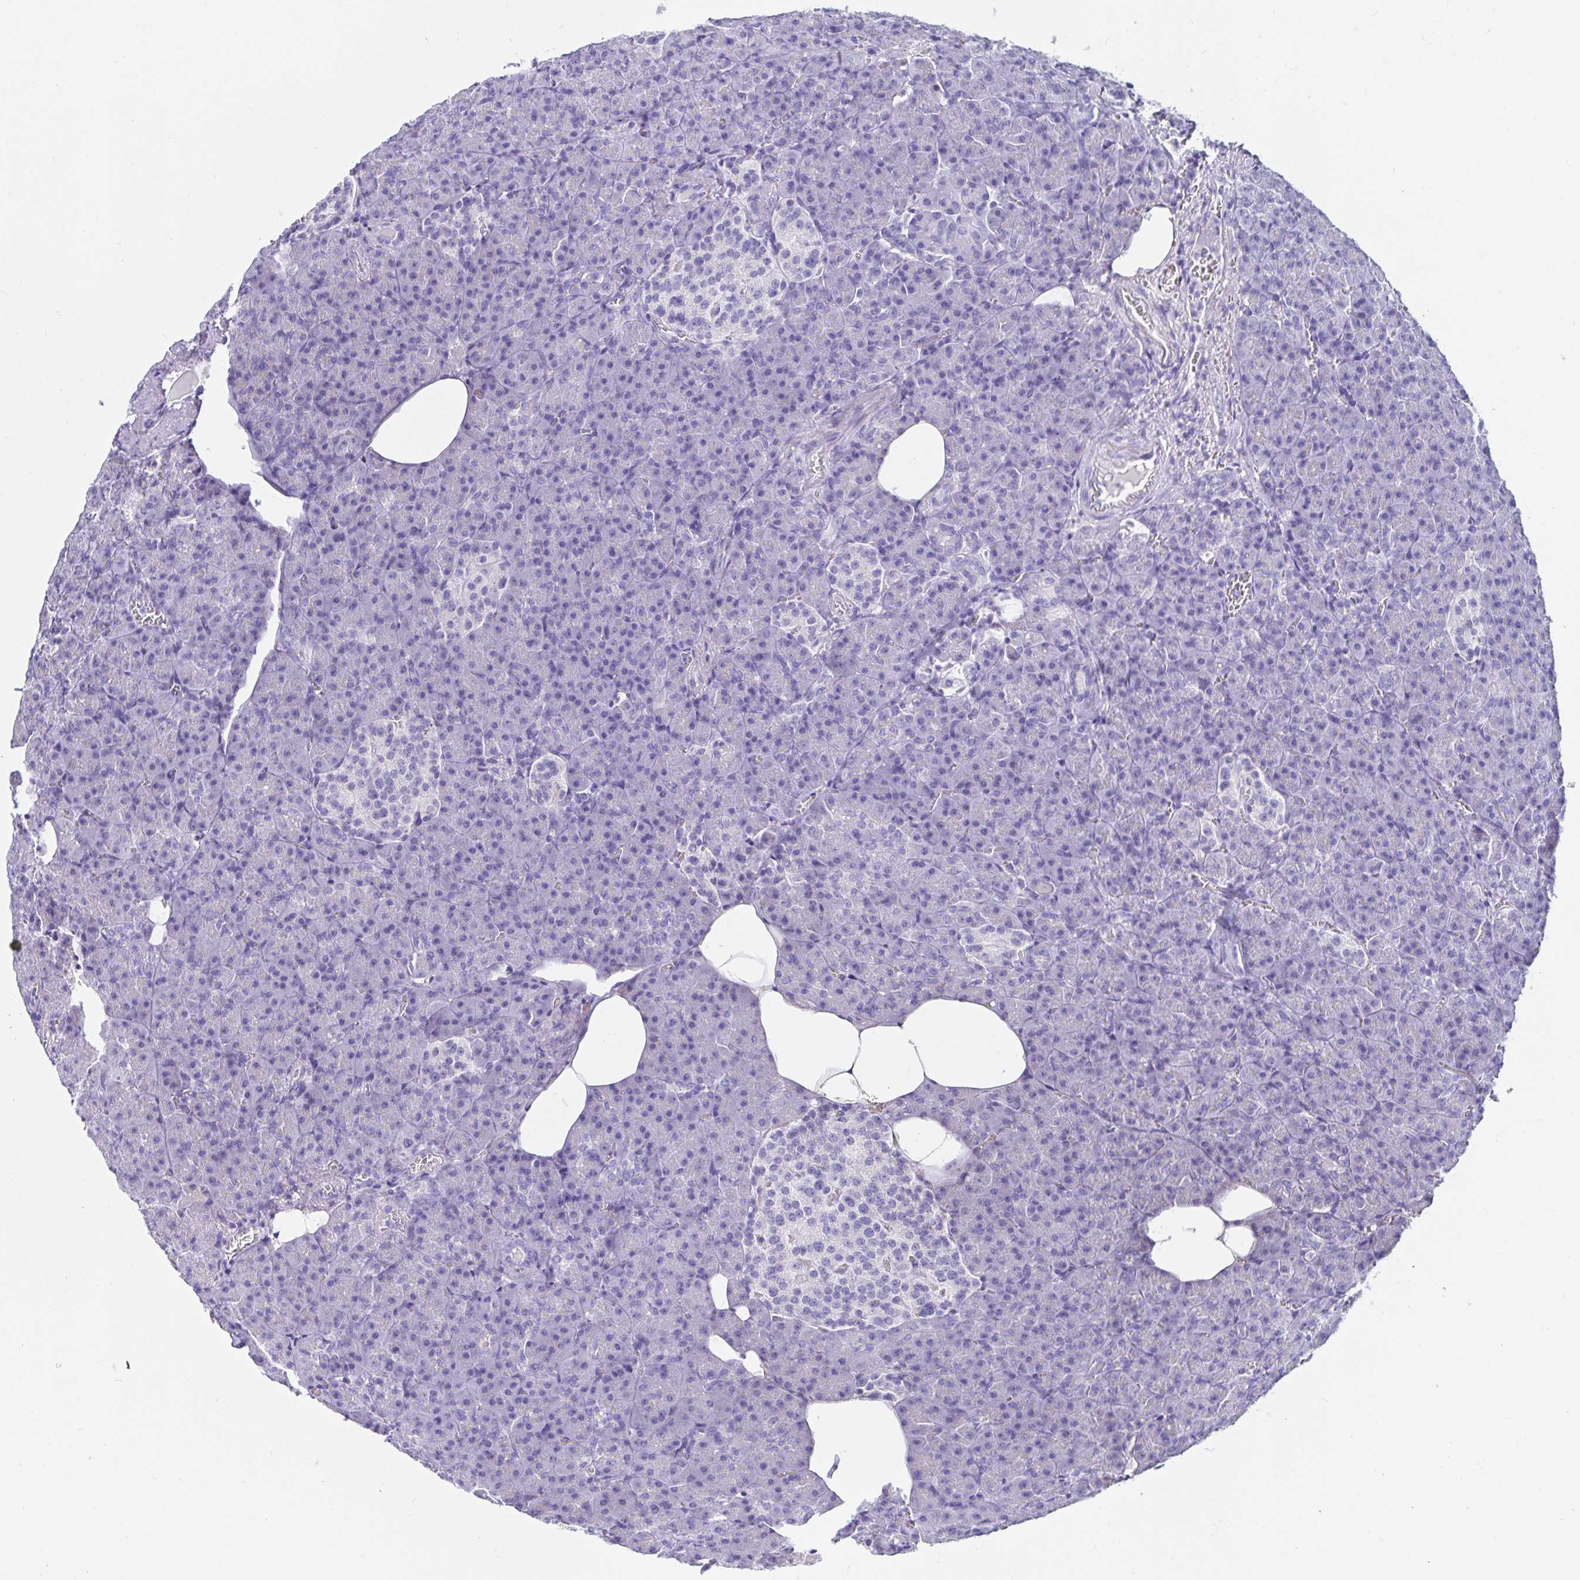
{"staining": {"intensity": "negative", "quantity": "none", "location": "none"}, "tissue": "pancreas", "cell_type": "Exocrine glandular cells", "image_type": "normal", "snomed": [{"axis": "morphology", "description": "Normal tissue, NOS"}, {"axis": "topography", "description": "Pancreas"}], "caption": "Protein analysis of normal pancreas demonstrates no significant positivity in exocrine glandular cells. (DAB (3,3'-diaminobenzidine) immunohistochemistry (IHC) with hematoxylin counter stain).", "gene": "ZPBP2", "patient": {"sex": "female", "age": 74}}